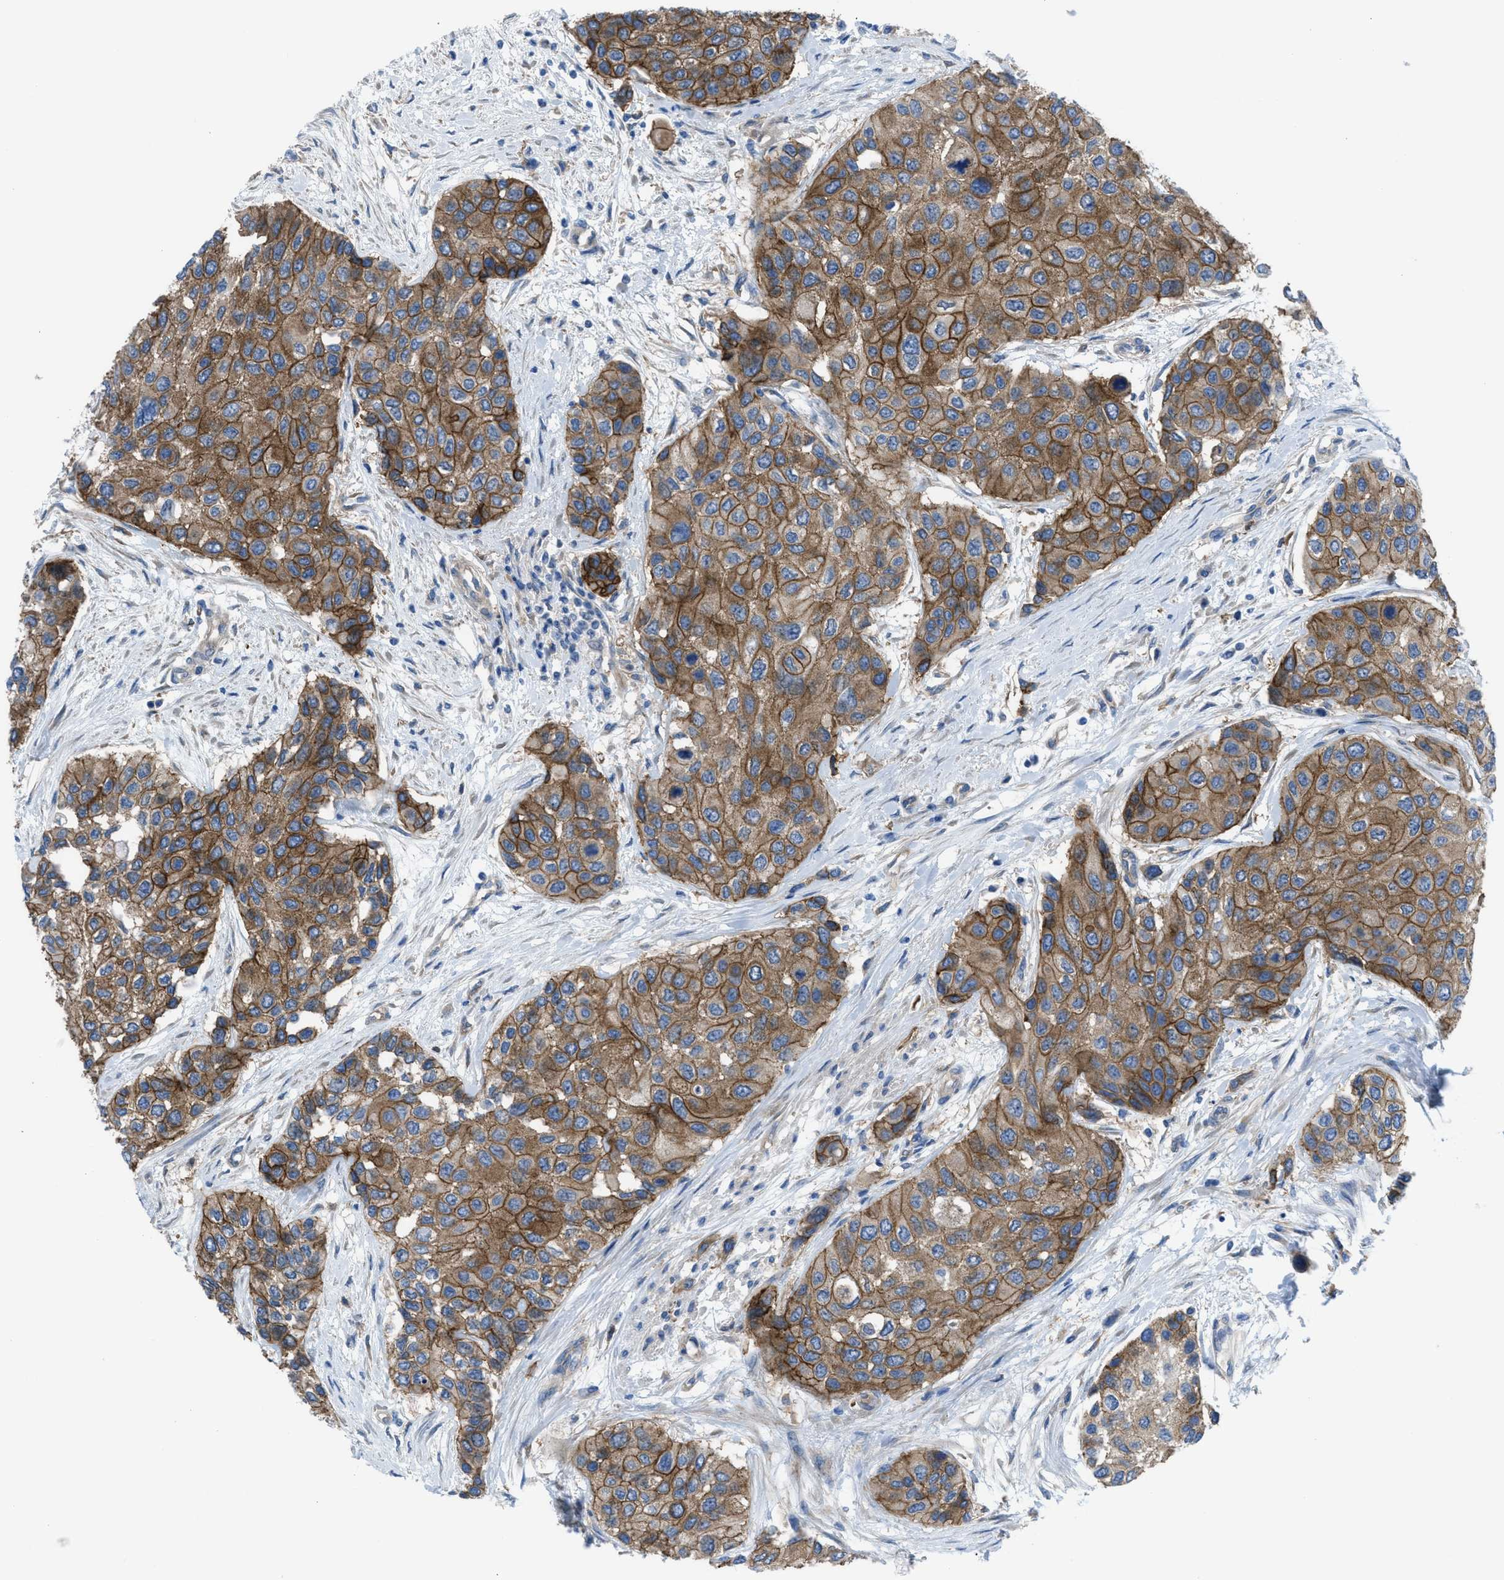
{"staining": {"intensity": "moderate", "quantity": ">75%", "location": "cytoplasmic/membranous"}, "tissue": "urothelial cancer", "cell_type": "Tumor cells", "image_type": "cancer", "snomed": [{"axis": "morphology", "description": "Urothelial carcinoma, High grade"}, {"axis": "topography", "description": "Urinary bladder"}], "caption": "Urothelial carcinoma (high-grade) stained with a protein marker exhibits moderate staining in tumor cells.", "gene": "EGFR", "patient": {"sex": "female", "age": 56}}